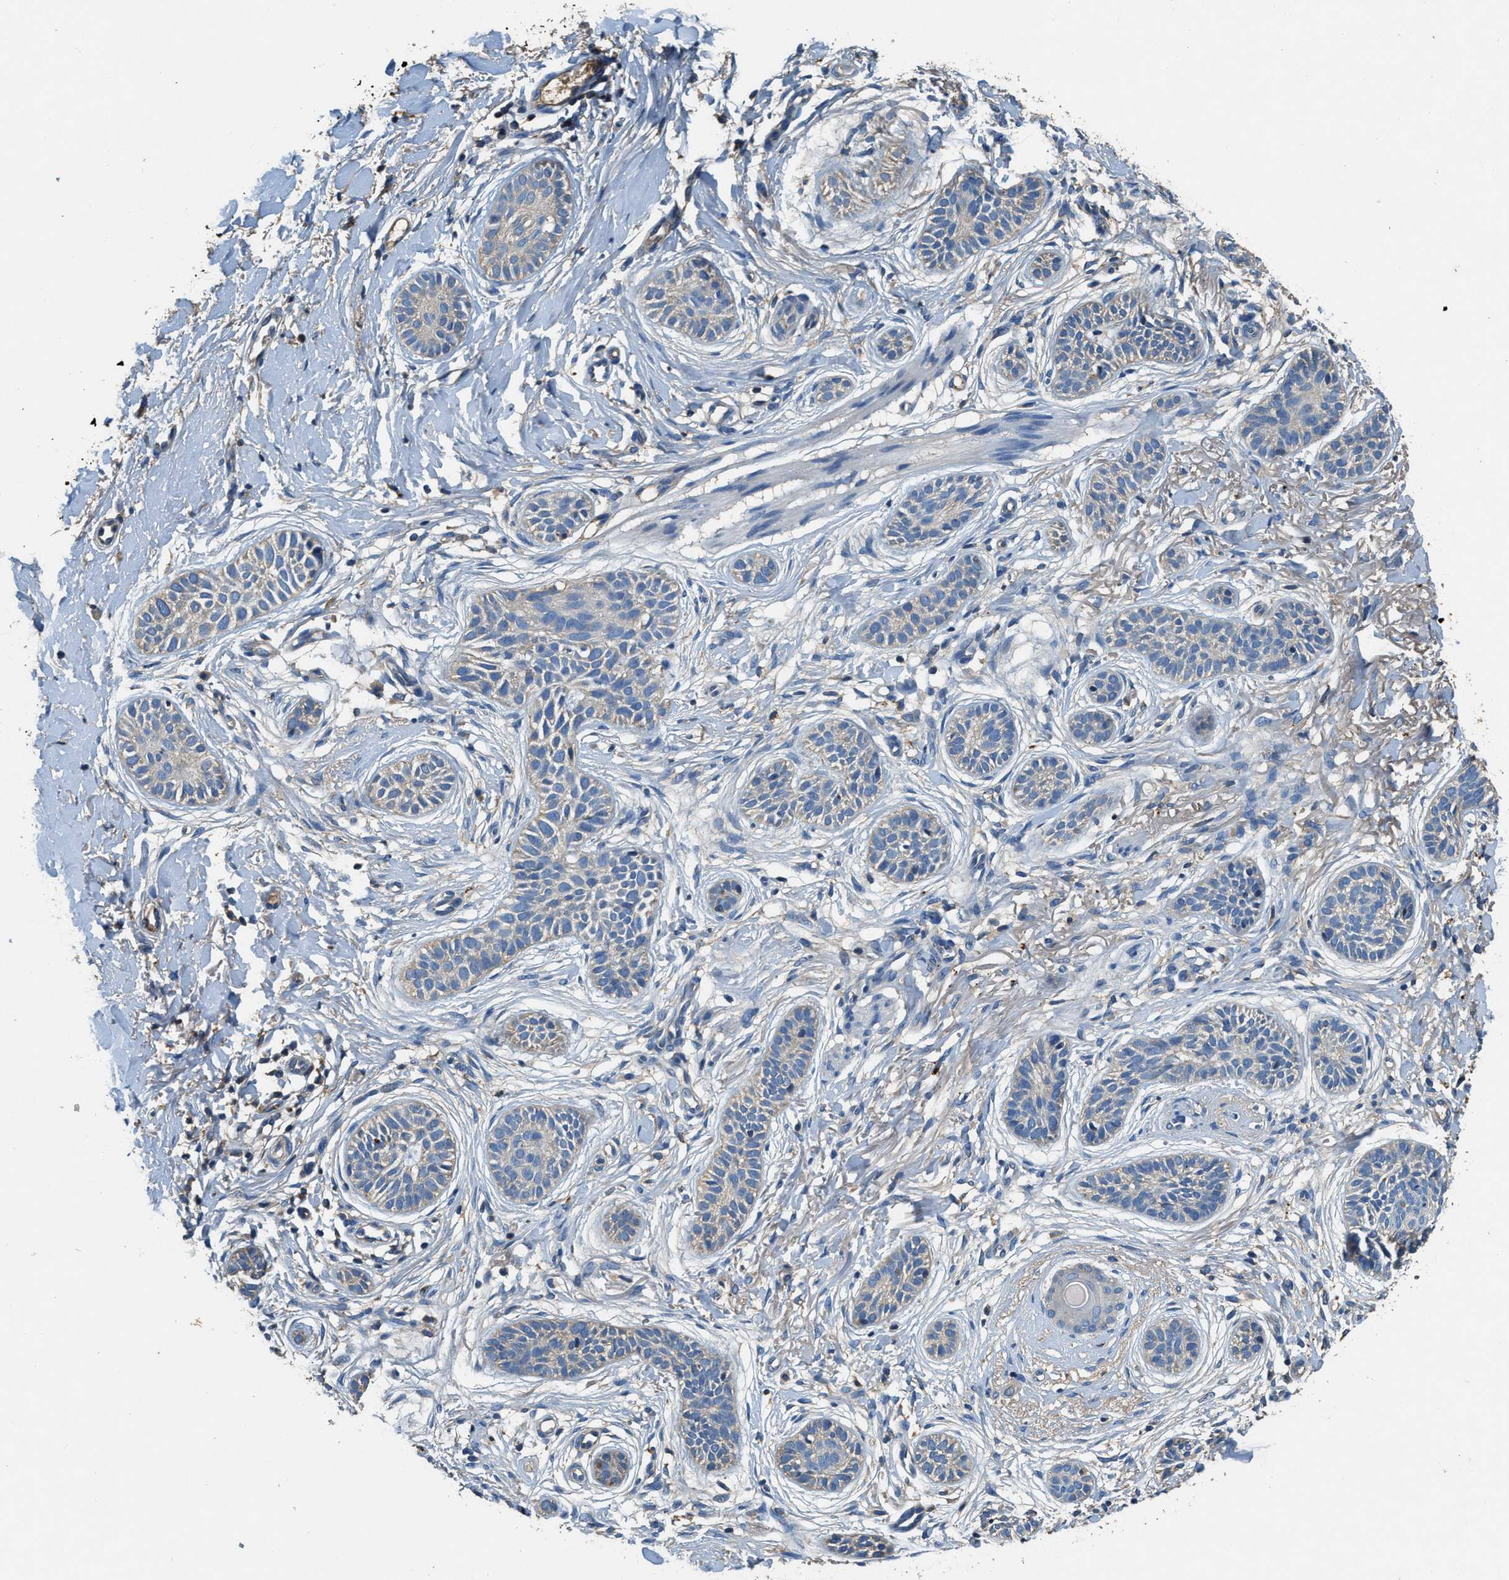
{"staining": {"intensity": "weak", "quantity": "<25%", "location": "cytoplasmic/membranous"}, "tissue": "skin cancer", "cell_type": "Tumor cells", "image_type": "cancer", "snomed": [{"axis": "morphology", "description": "Normal tissue, NOS"}, {"axis": "morphology", "description": "Basal cell carcinoma"}, {"axis": "topography", "description": "Skin"}], "caption": "This is a histopathology image of immunohistochemistry staining of skin cancer (basal cell carcinoma), which shows no staining in tumor cells.", "gene": "BLOC1S1", "patient": {"sex": "male", "age": 63}}